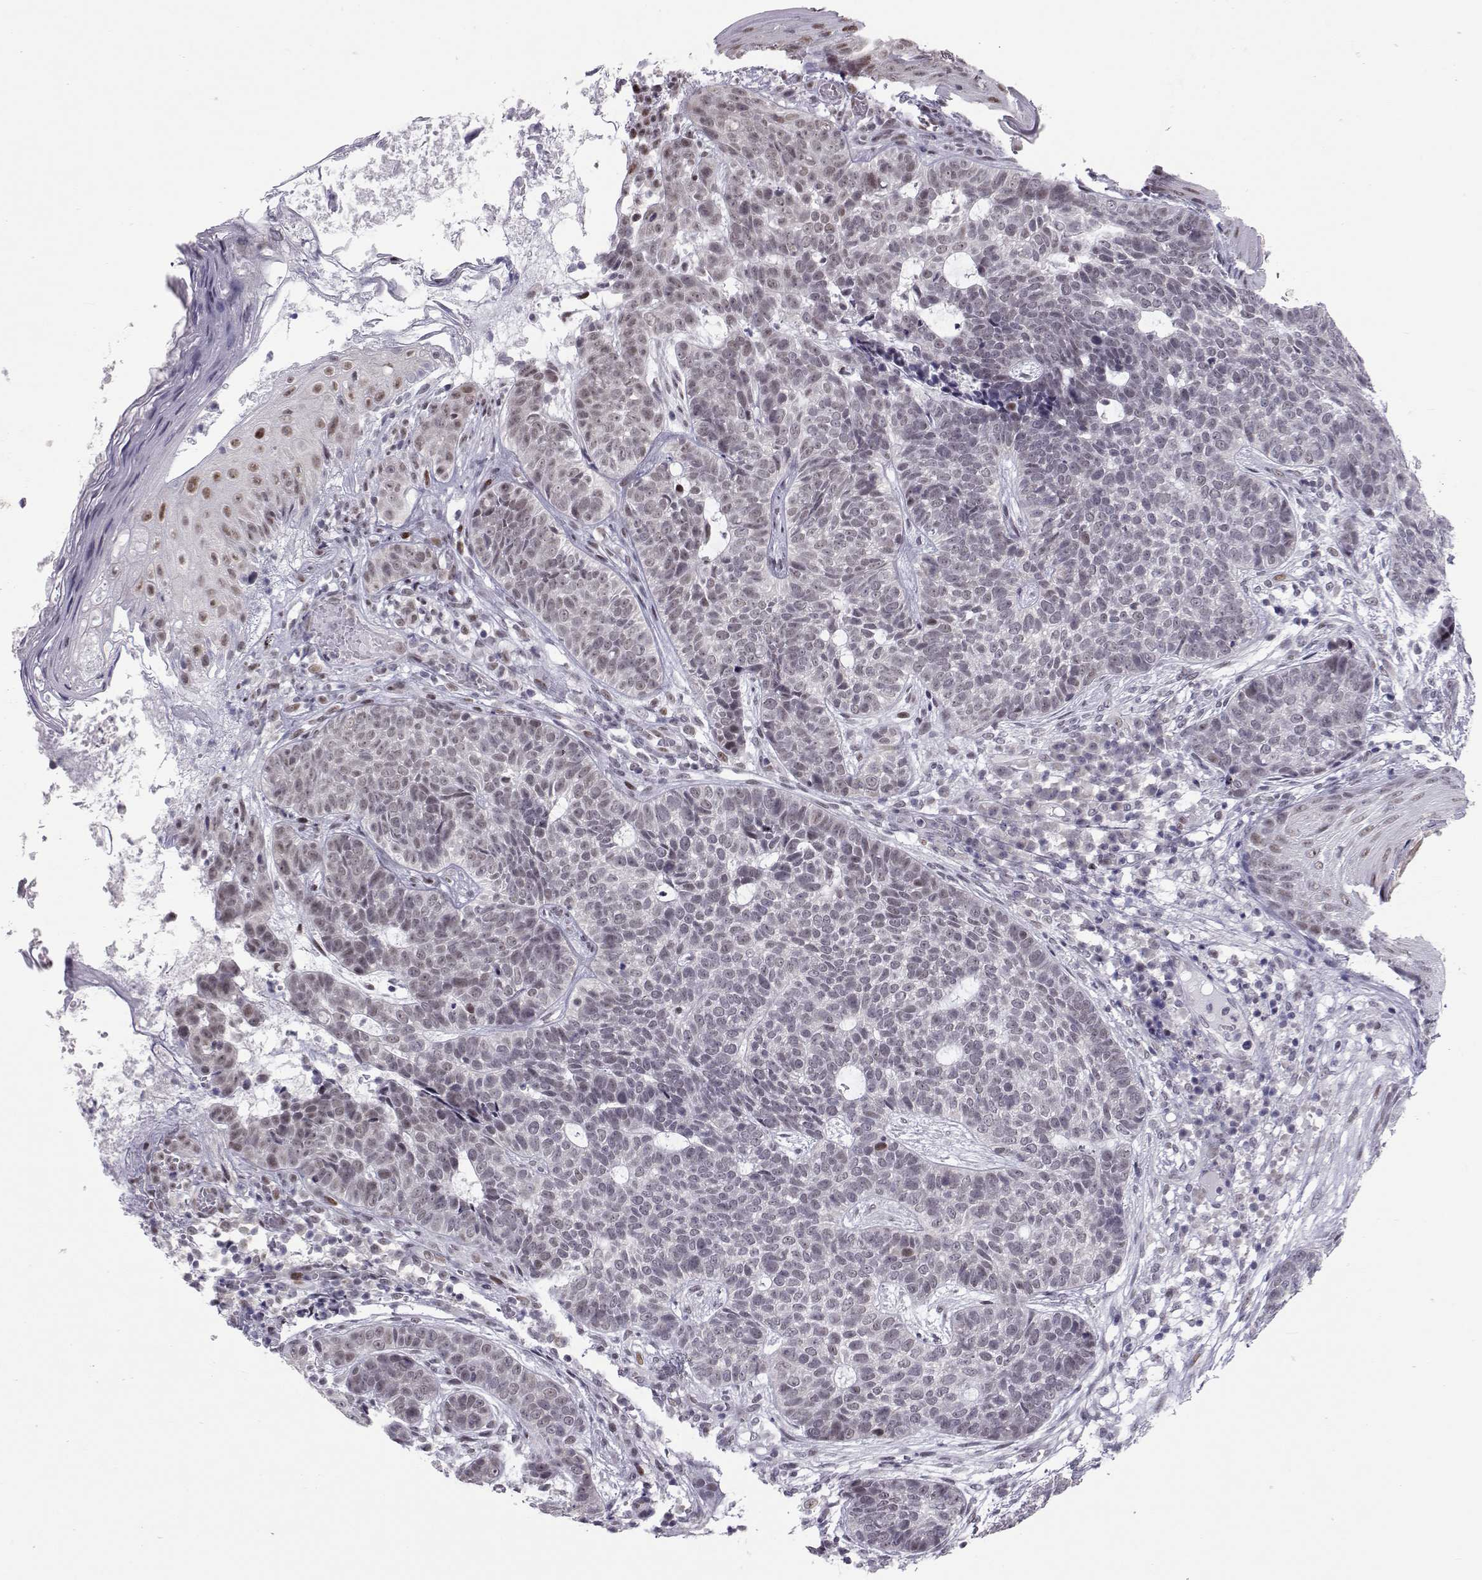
{"staining": {"intensity": "negative", "quantity": "none", "location": "none"}, "tissue": "skin cancer", "cell_type": "Tumor cells", "image_type": "cancer", "snomed": [{"axis": "morphology", "description": "Basal cell carcinoma"}, {"axis": "topography", "description": "Skin"}], "caption": "Skin cancer was stained to show a protein in brown. There is no significant expression in tumor cells.", "gene": "SIX6", "patient": {"sex": "female", "age": 69}}